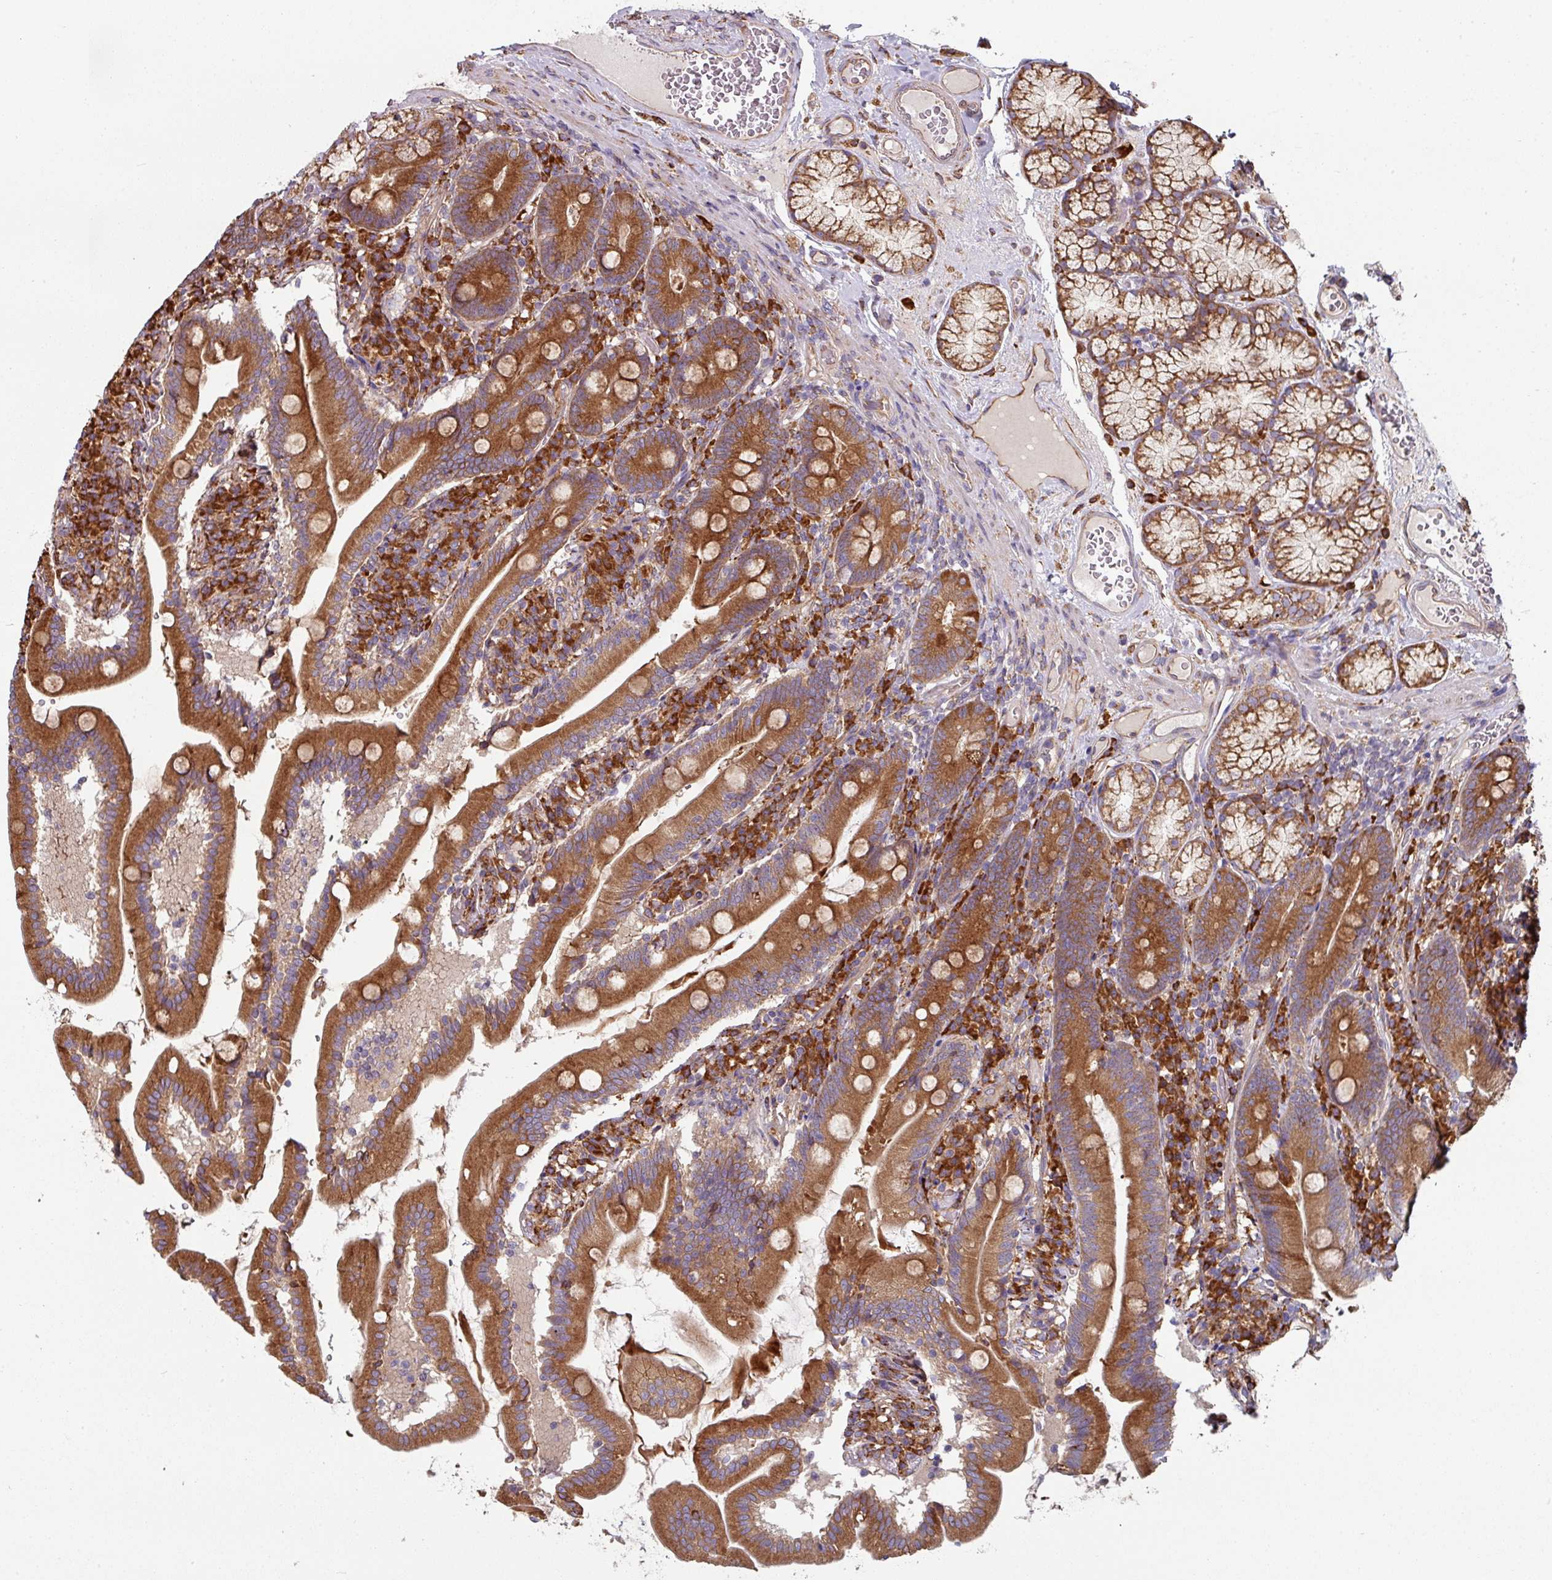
{"staining": {"intensity": "strong", "quantity": ">75%", "location": "cytoplasmic/membranous"}, "tissue": "duodenum", "cell_type": "Glandular cells", "image_type": "normal", "snomed": [{"axis": "morphology", "description": "Normal tissue, NOS"}, {"axis": "topography", "description": "Duodenum"}], "caption": "A brown stain labels strong cytoplasmic/membranous positivity of a protein in glandular cells of benign human duodenum. The staining is performed using DAB (3,3'-diaminobenzidine) brown chromogen to label protein expression. The nuclei are counter-stained blue using hematoxylin.", "gene": "FAT4", "patient": {"sex": "female", "age": 67}}